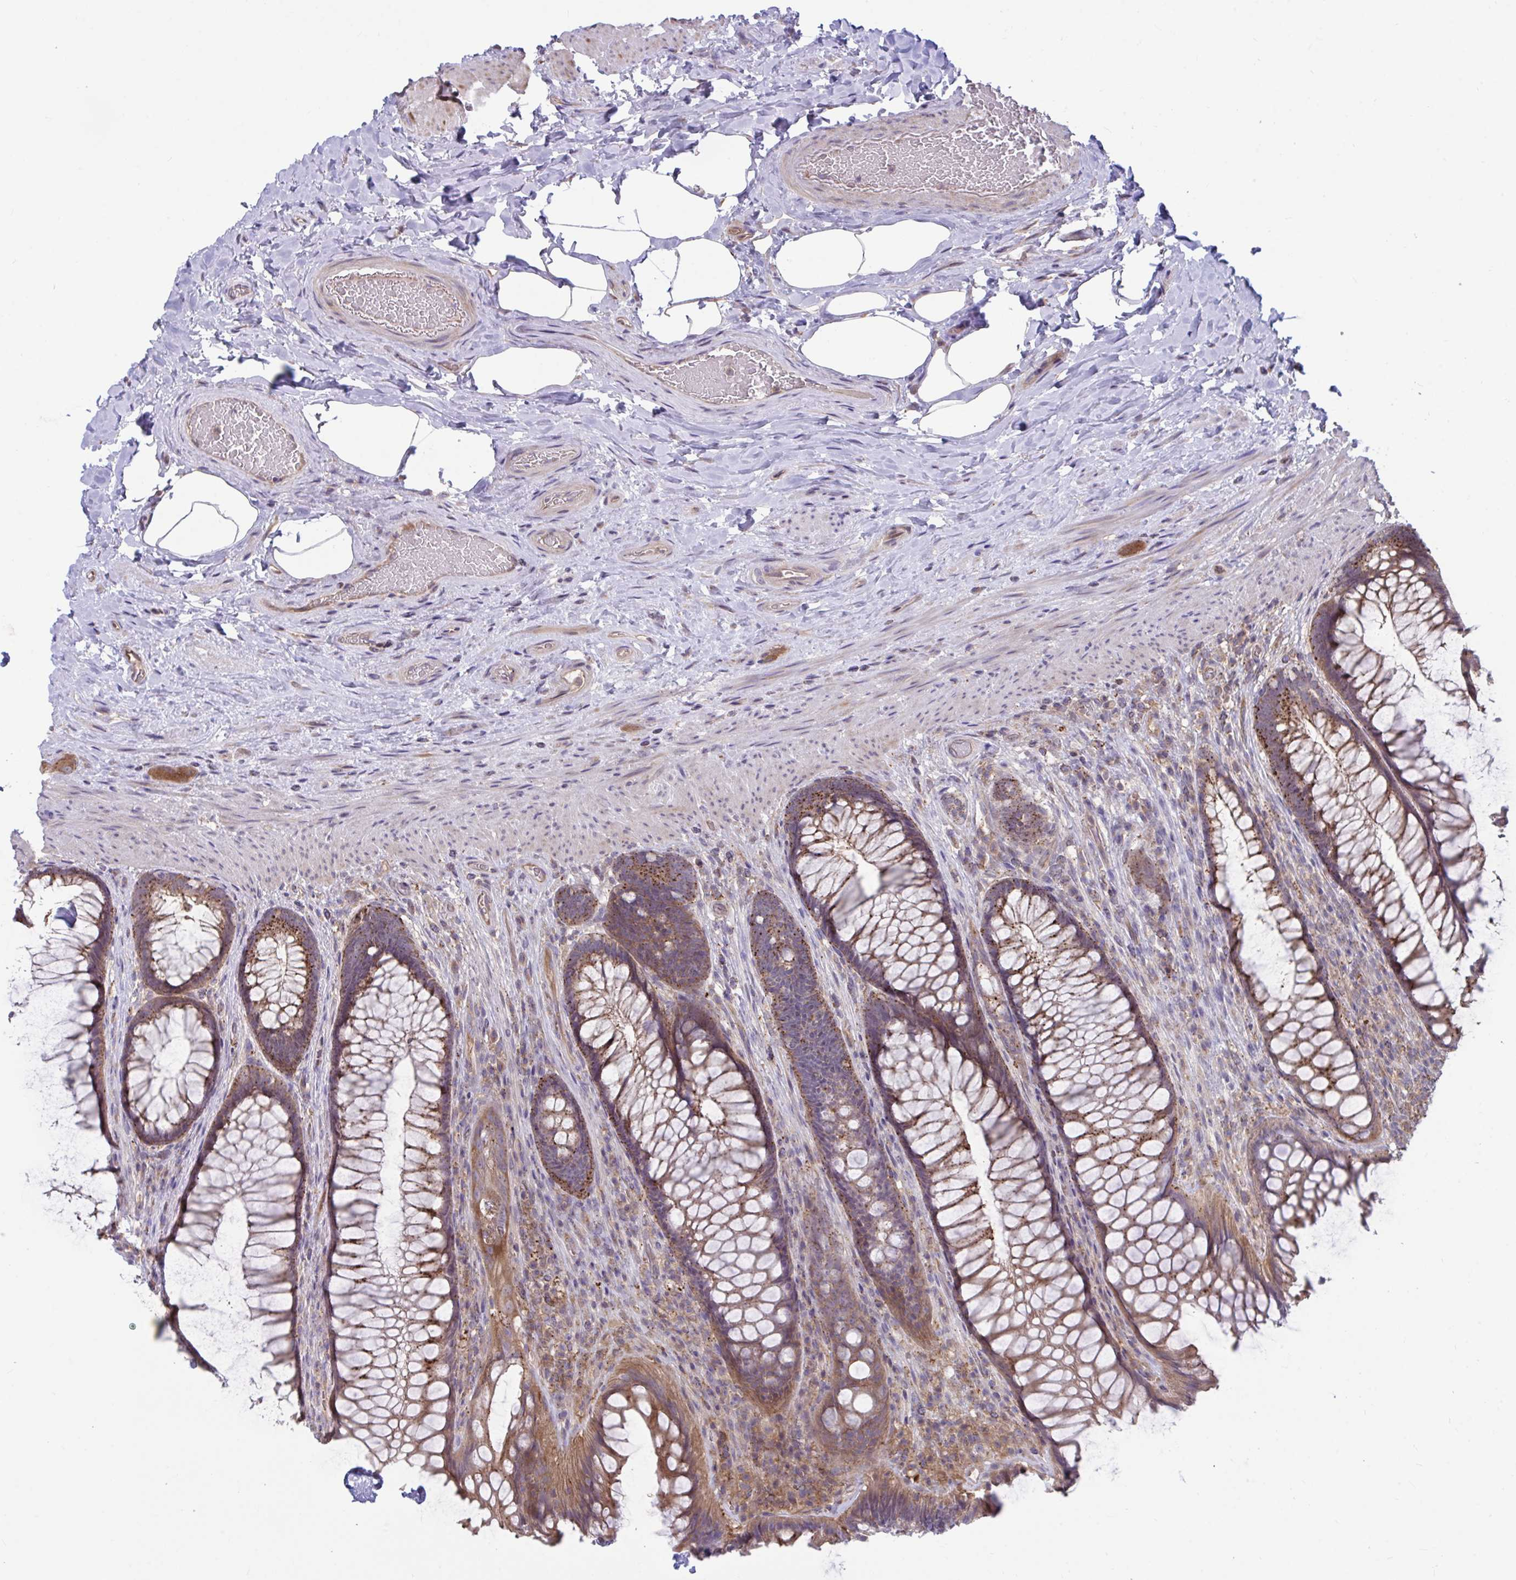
{"staining": {"intensity": "strong", "quantity": ">75%", "location": "cytoplasmic/membranous"}, "tissue": "rectum", "cell_type": "Glandular cells", "image_type": "normal", "snomed": [{"axis": "morphology", "description": "Normal tissue, NOS"}, {"axis": "topography", "description": "Rectum"}], "caption": "IHC (DAB (3,3'-diaminobenzidine)) staining of benign rectum reveals strong cytoplasmic/membranous protein staining in about >75% of glandular cells. Immunohistochemistry stains the protein in brown and the nuclei are stained blue.", "gene": "IST1", "patient": {"sex": "male", "age": 53}}